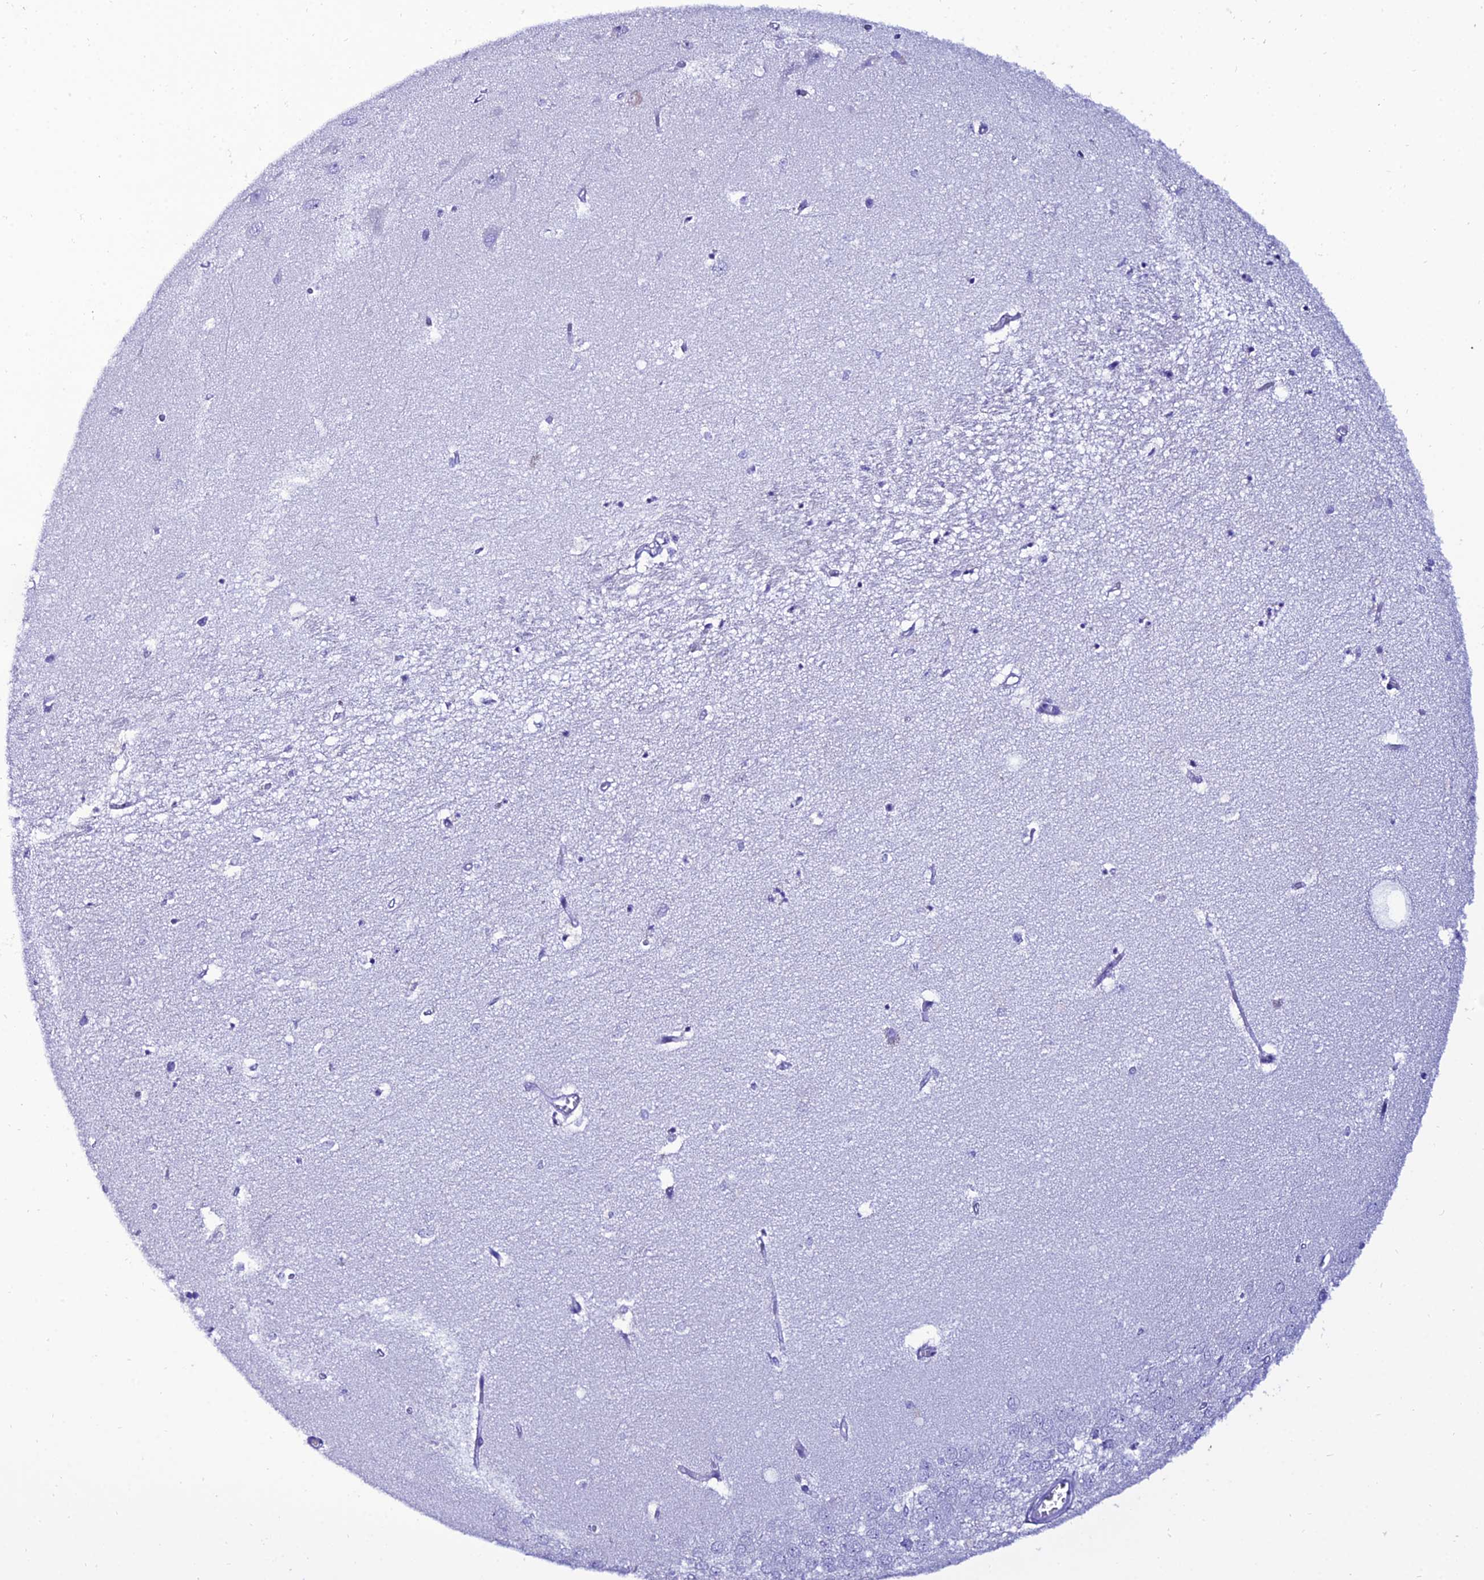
{"staining": {"intensity": "negative", "quantity": "none", "location": "none"}, "tissue": "hippocampus", "cell_type": "Glial cells", "image_type": "normal", "snomed": [{"axis": "morphology", "description": "Normal tissue, NOS"}, {"axis": "topography", "description": "Hippocampus"}], "caption": "This is an immunohistochemistry histopathology image of benign hippocampus. There is no staining in glial cells.", "gene": "OR4D5", "patient": {"sex": "female", "age": 64}}